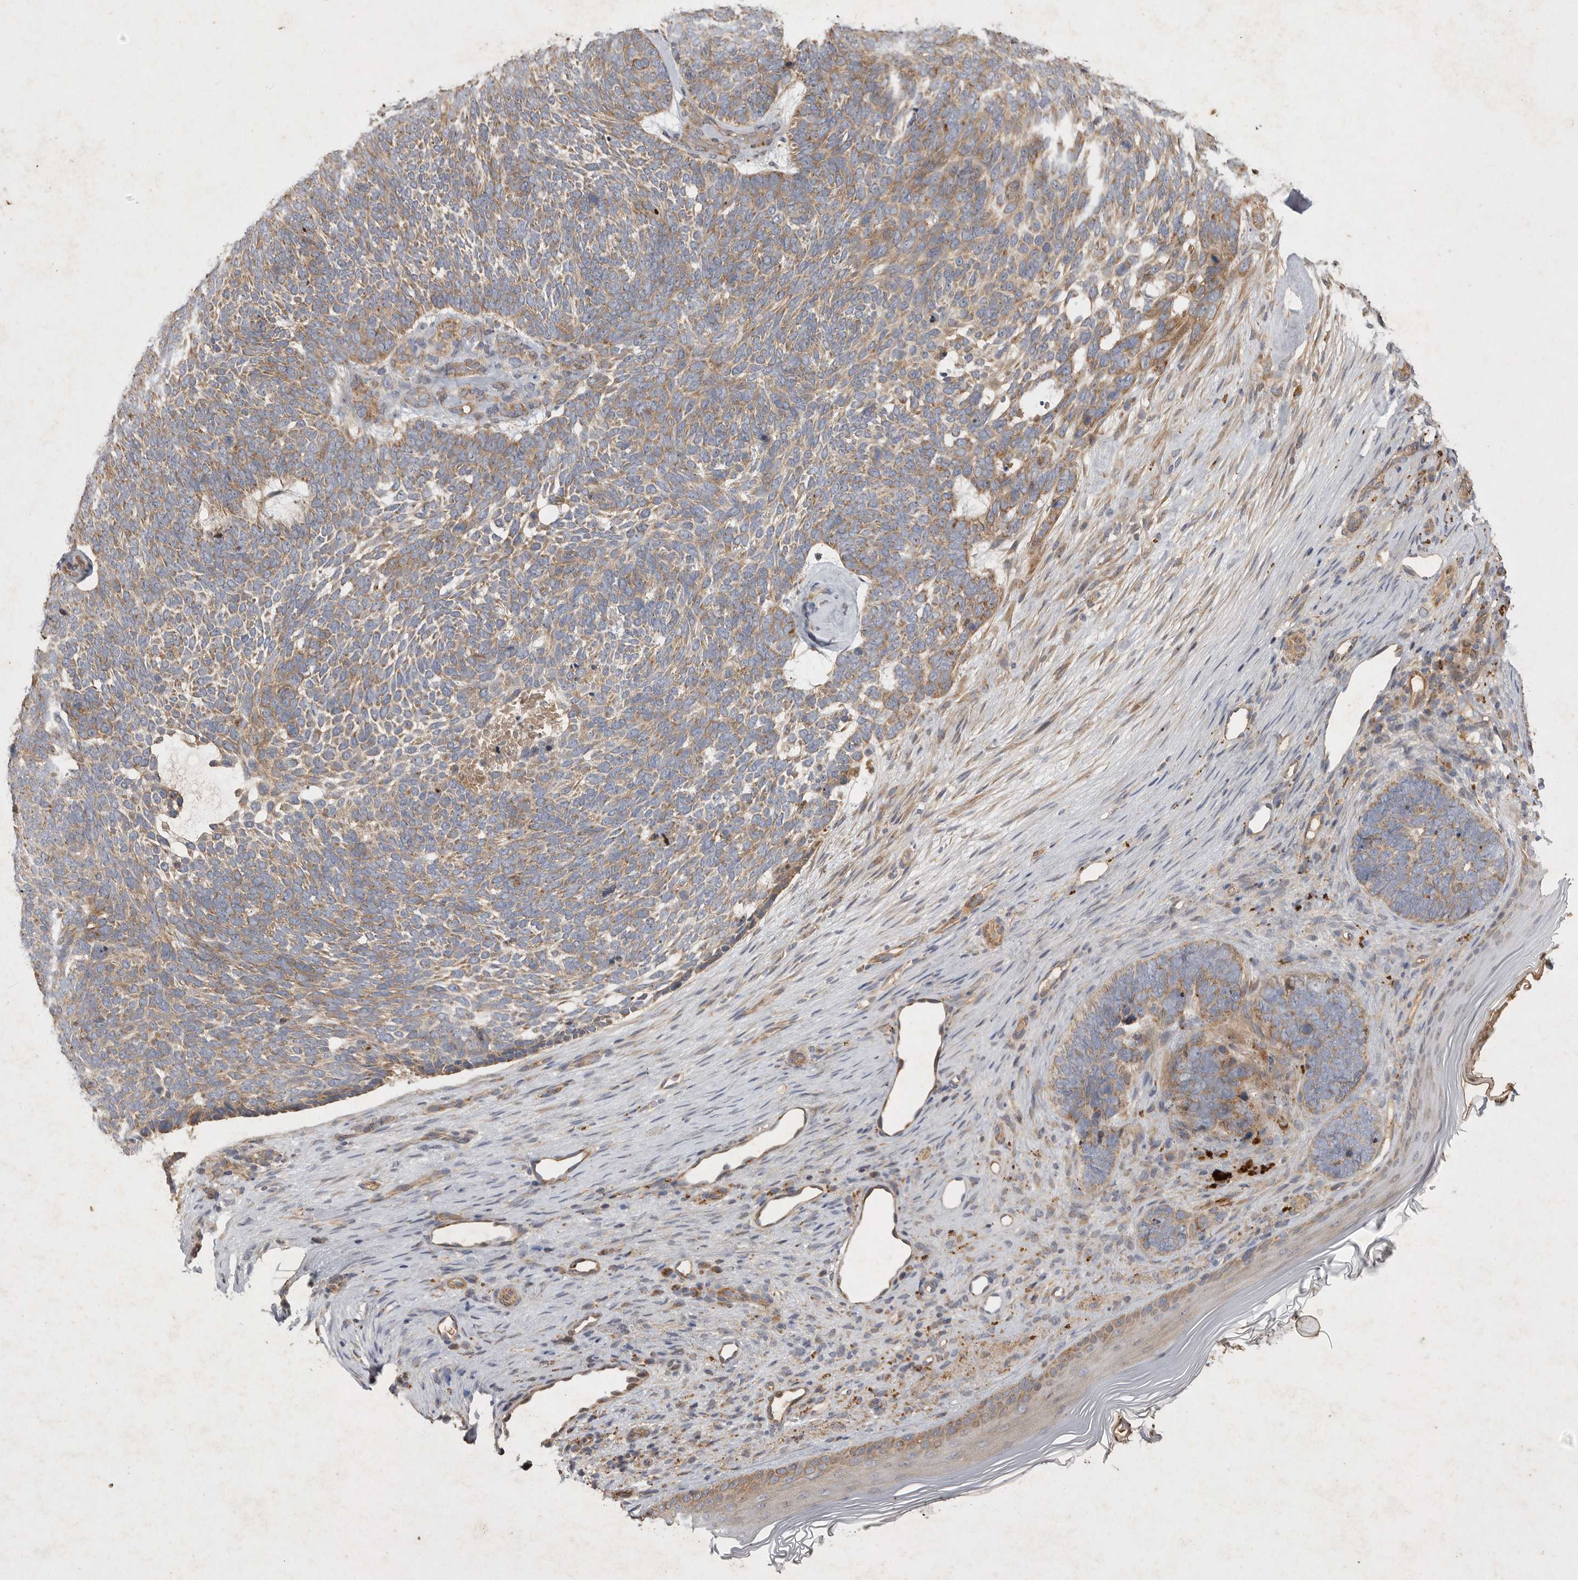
{"staining": {"intensity": "moderate", "quantity": ">75%", "location": "cytoplasmic/membranous"}, "tissue": "skin cancer", "cell_type": "Tumor cells", "image_type": "cancer", "snomed": [{"axis": "morphology", "description": "Basal cell carcinoma"}, {"axis": "topography", "description": "Skin"}], "caption": "High-magnification brightfield microscopy of skin cancer (basal cell carcinoma) stained with DAB (3,3'-diaminobenzidine) (brown) and counterstained with hematoxylin (blue). tumor cells exhibit moderate cytoplasmic/membranous expression is appreciated in approximately>75% of cells.", "gene": "MRPL41", "patient": {"sex": "female", "age": 85}}